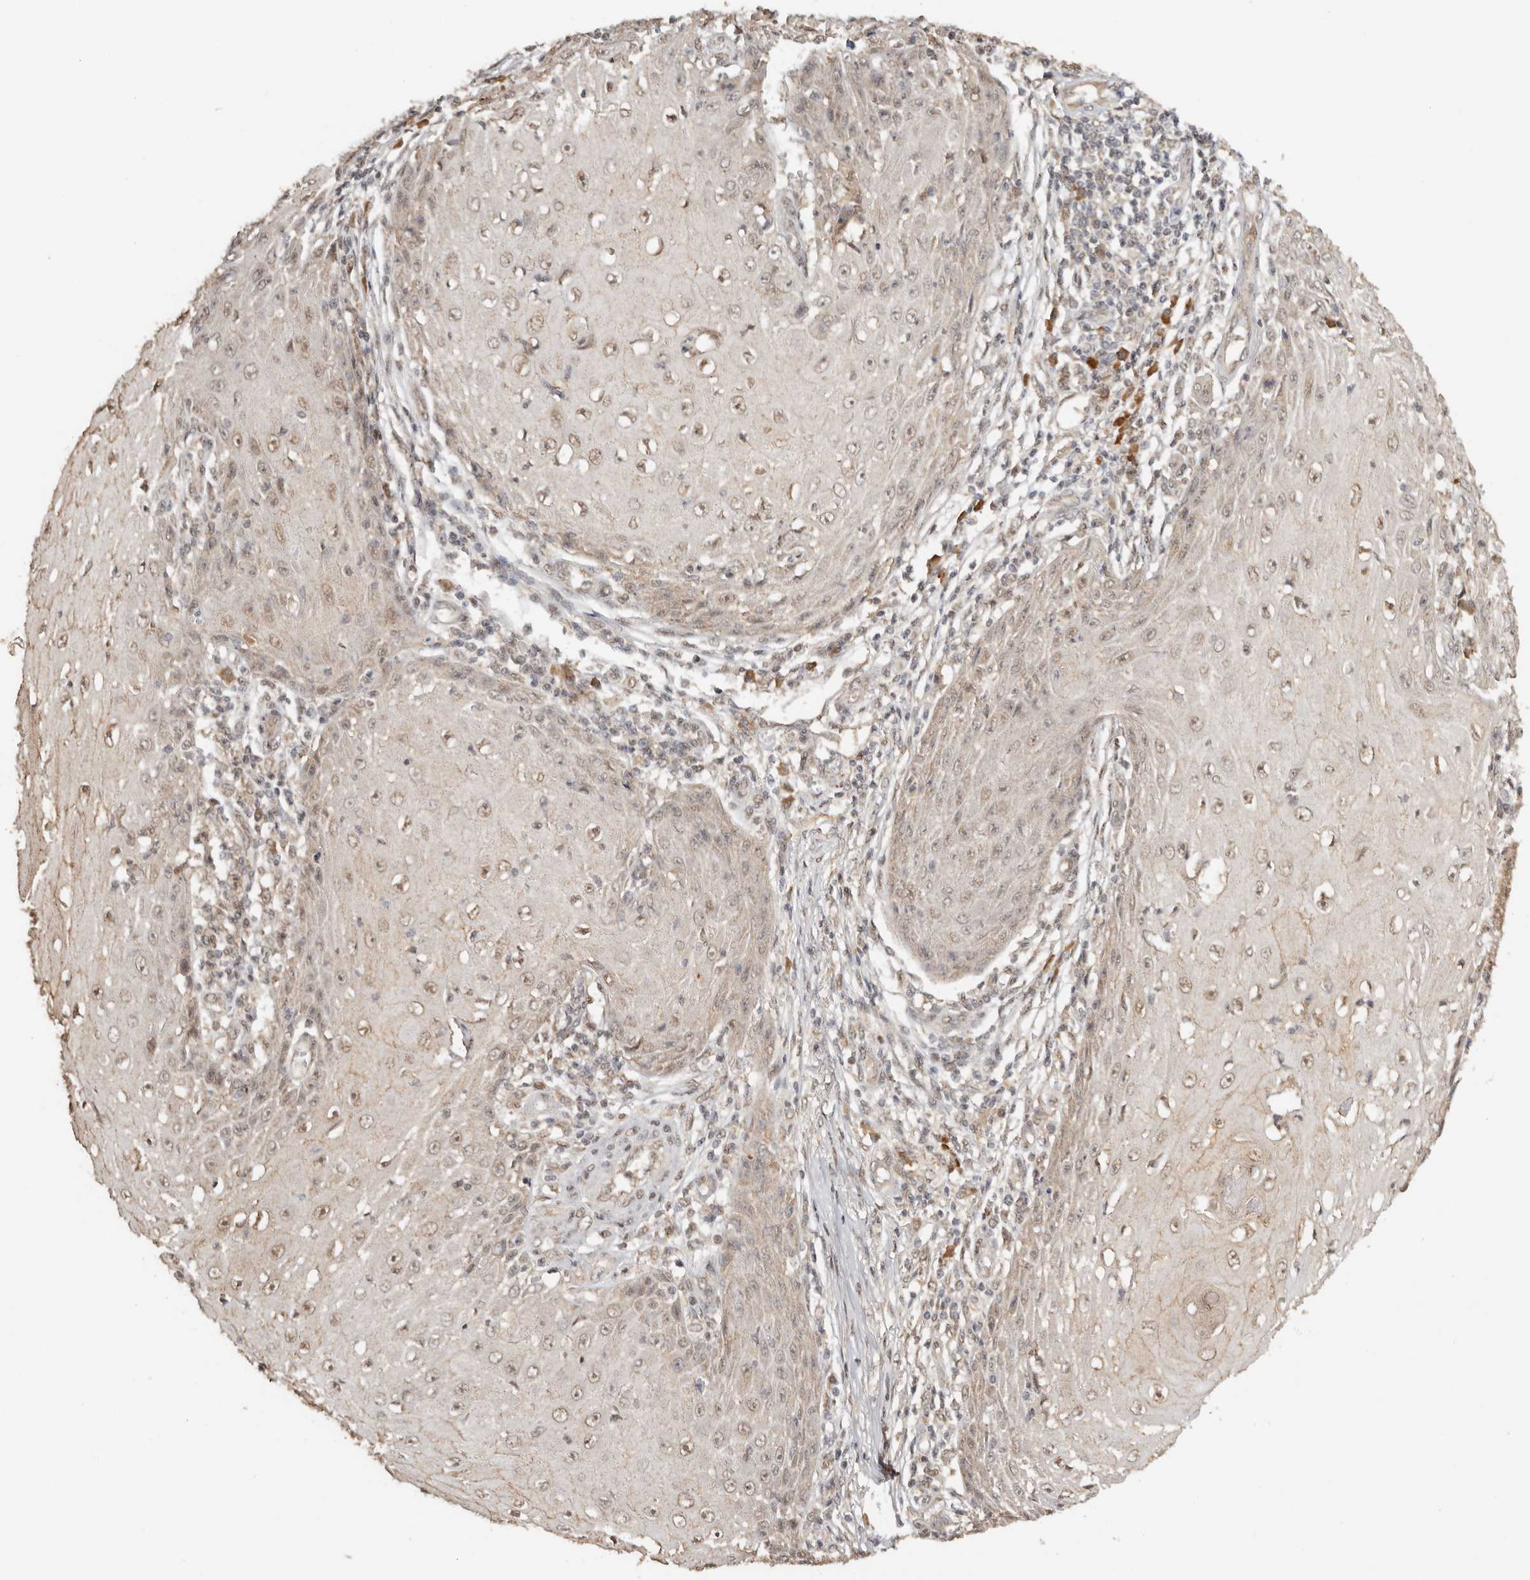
{"staining": {"intensity": "weak", "quantity": ">75%", "location": "cytoplasmic/membranous,nuclear"}, "tissue": "skin cancer", "cell_type": "Tumor cells", "image_type": "cancer", "snomed": [{"axis": "morphology", "description": "Squamous cell carcinoma, NOS"}, {"axis": "topography", "description": "Skin"}], "caption": "Human skin cancer (squamous cell carcinoma) stained with a brown dye reveals weak cytoplasmic/membranous and nuclear positive positivity in about >75% of tumor cells.", "gene": "SEC14L1", "patient": {"sex": "female", "age": 73}}